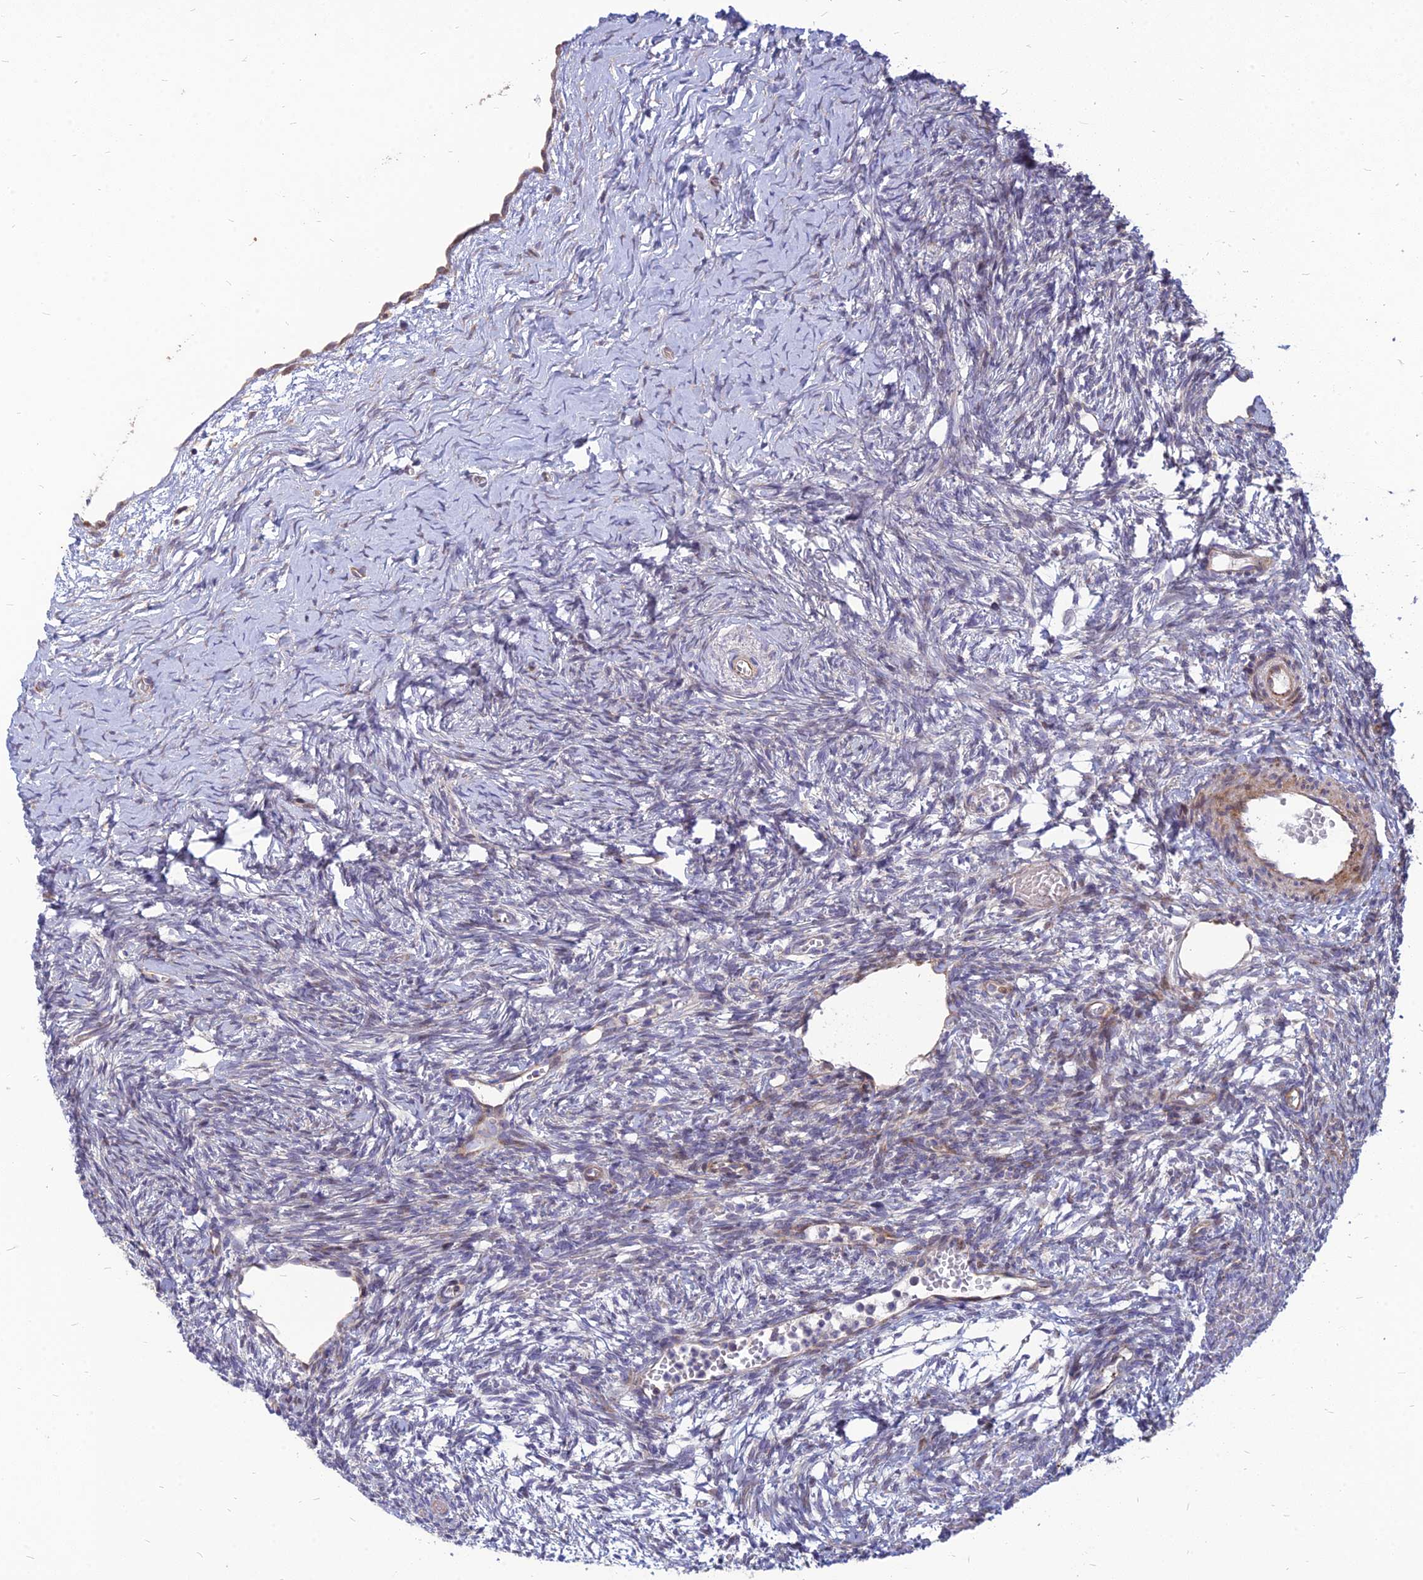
{"staining": {"intensity": "negative", "quantity": "none", "location": "none"}, "tissue": "ovary", "cell_type": "Ovarian stroma cells", "image_type": "normal", "snomed": [{"axis": "morphology", "description": "Normal tissue, NOS"}, {"axis": "topography", "description": "Ovary"}], "caption": "Immunohistochemistry image of unremarkable ovary: ovary stained with DAB exhibits no significant protein positivity in ovarian stroma cells. (Brightfield microscopy of DAB immunohistochemistry (IHC) at high magnification).", "gene": "ST3GAL6", "patient": {"sex": "female", "age": 39}}